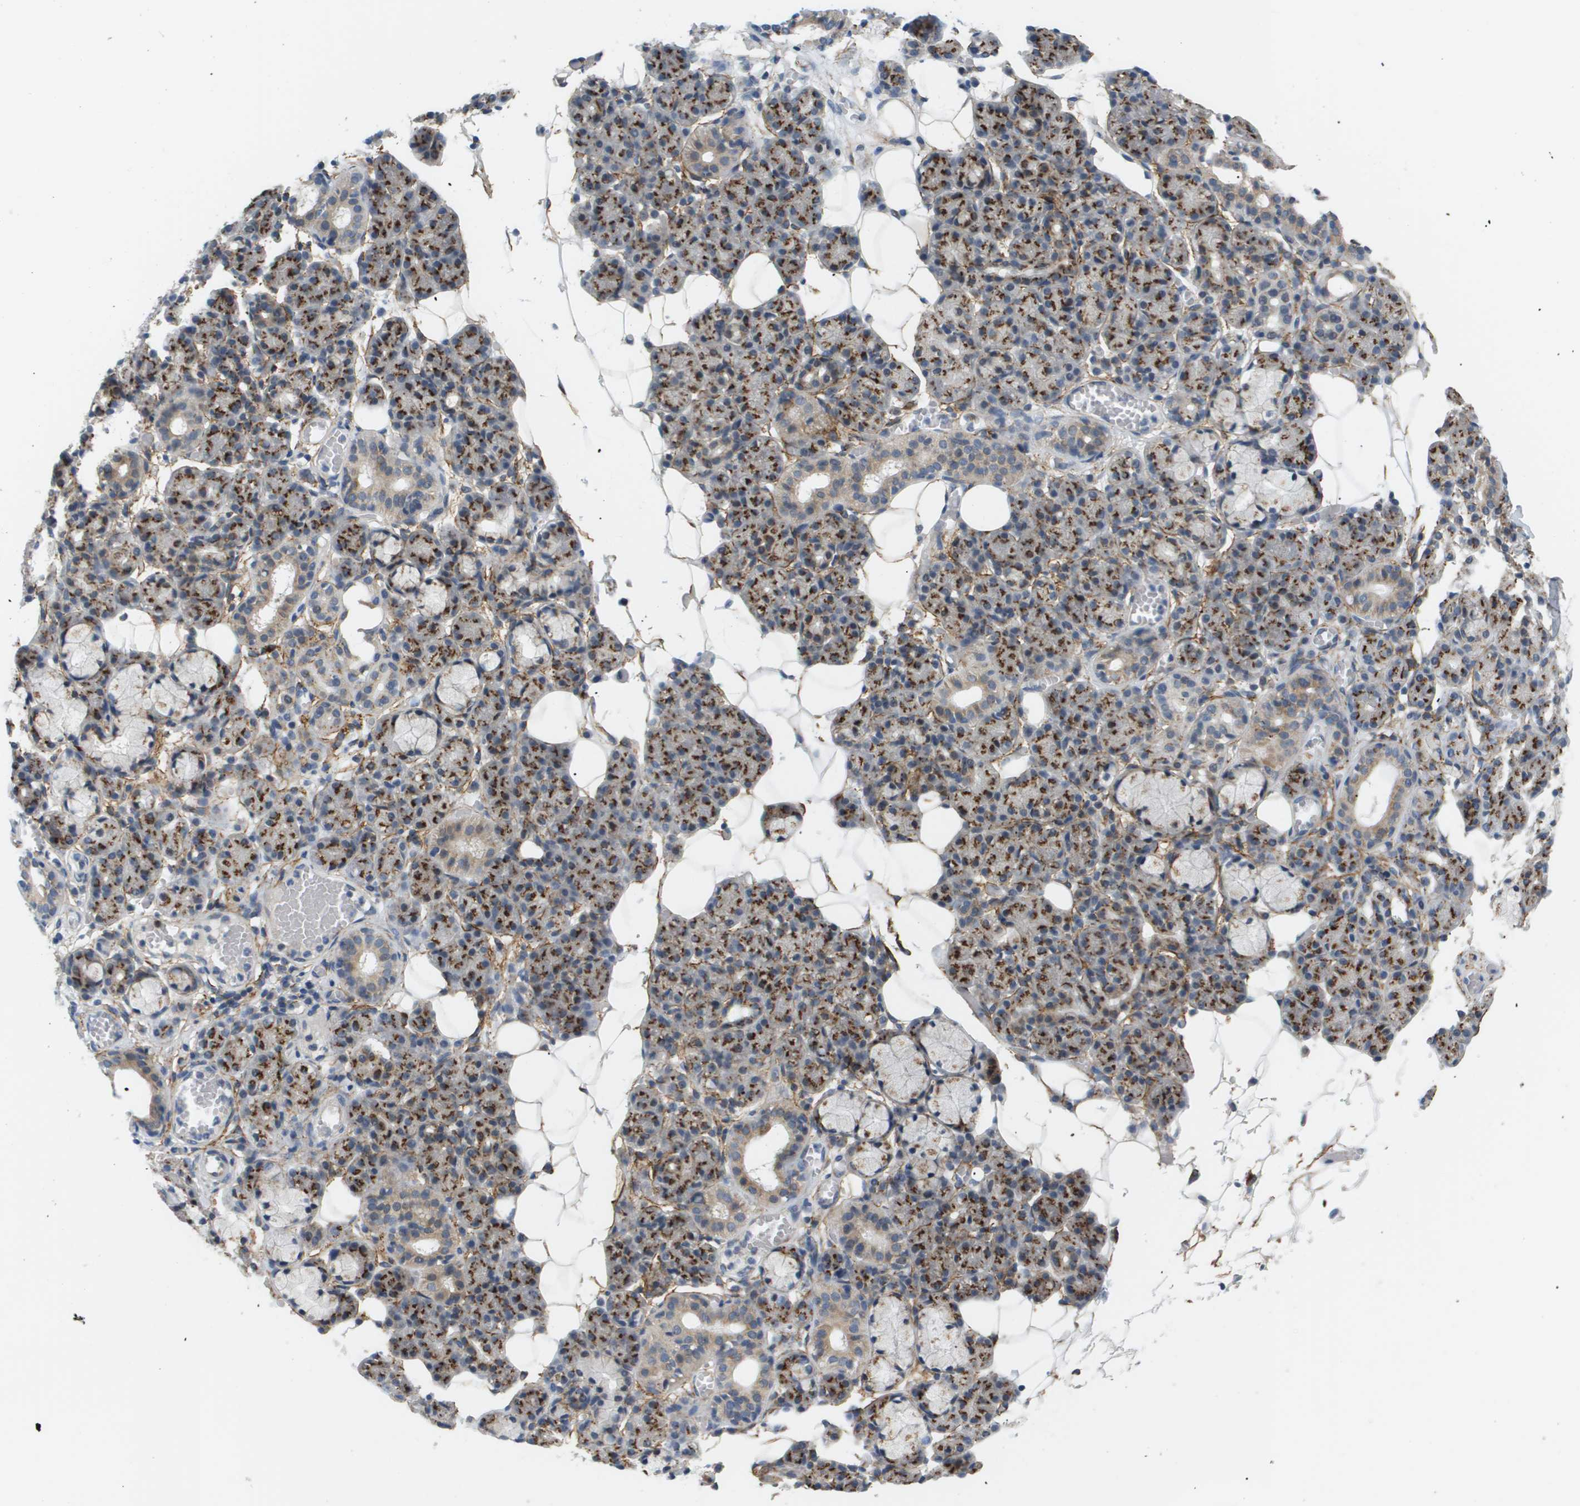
{"staining": {"intensity": "moderate", "quantity": ">75%", "location": "cytoplasmic/membranous"}, "tissue": "salivary gland", "cell_type": "Glandular cells", "image_type": "normal", "snomed": [{"axis": "morphology", "description": "Normal tissue, NOS"}, {"axis": "topography", "description": "Salivary gland"}], "caption": "A high-resolution histopathology image shows IHC staining of unremarkable salivary gland, which reveals moderate cytoplasmic/membranous positivity in approximately >75% of glandular cells. (IHC, brightfield microscopy, high magnification).", "gene": "OTUD5", "patient": {"sex": "male", "age": 63}}